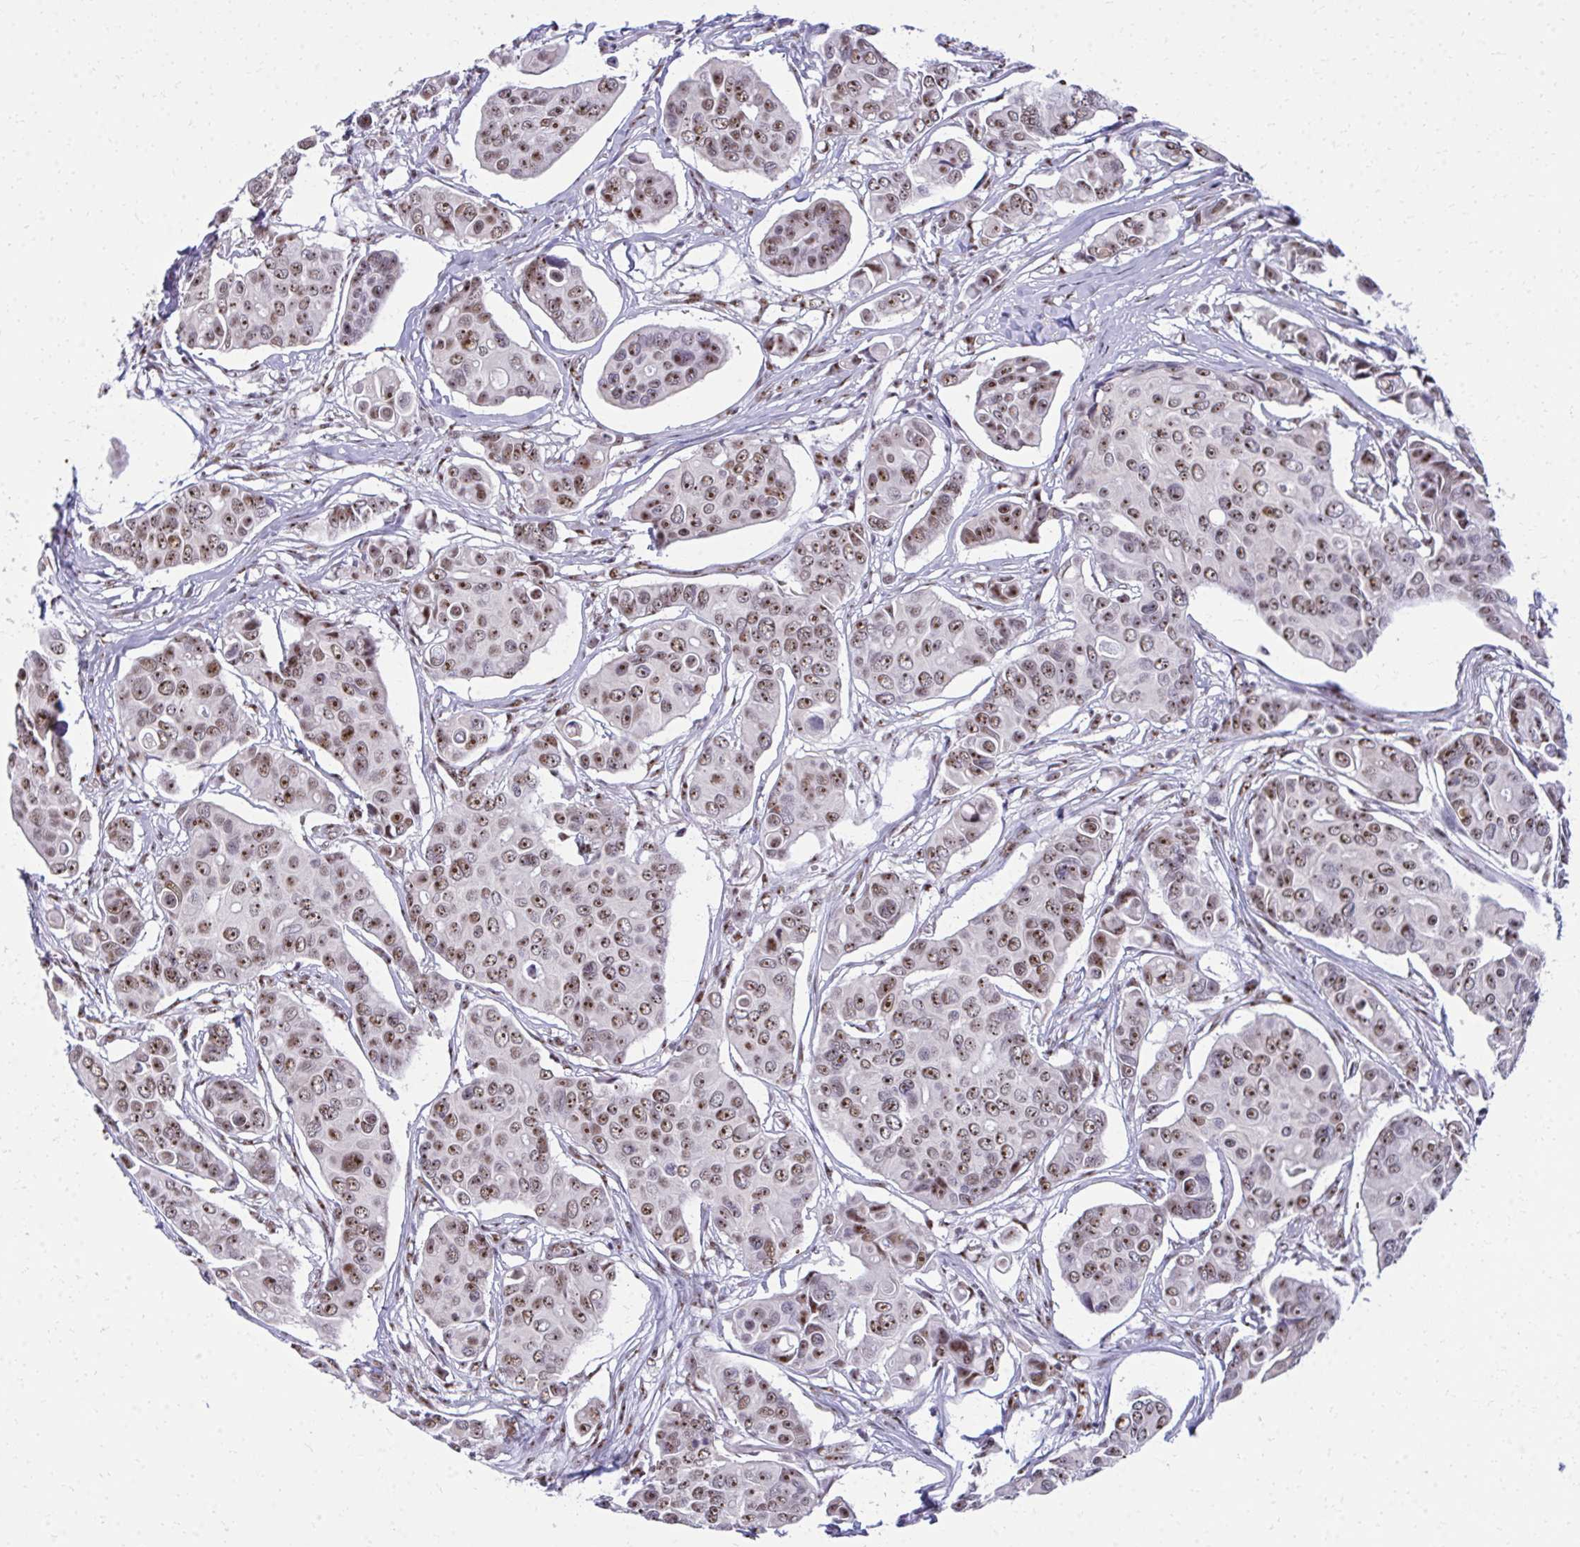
{"staining": {"intensity": "moderate", "quantity": ">75%", "location": "nuclear"}, "tissue": "breast cancer", "cell_type": "Tumor cells", "image_type": "cancer", "snomed": [{"axis": "morphology", "description": "Duct carcinoma"}, {"axis": "topography", "description": "Breast"}], "caption": "A medium amount of moderate nuclear positivity is appreciated in about >75% of tumor cells in infiltrating ductal carcinoma (breast) tissue. (brown staining indicates protein expression, while blue staining denotes nuclei).", "gene": "PELP1", "patient": {"sex": "female", "age": 54}}